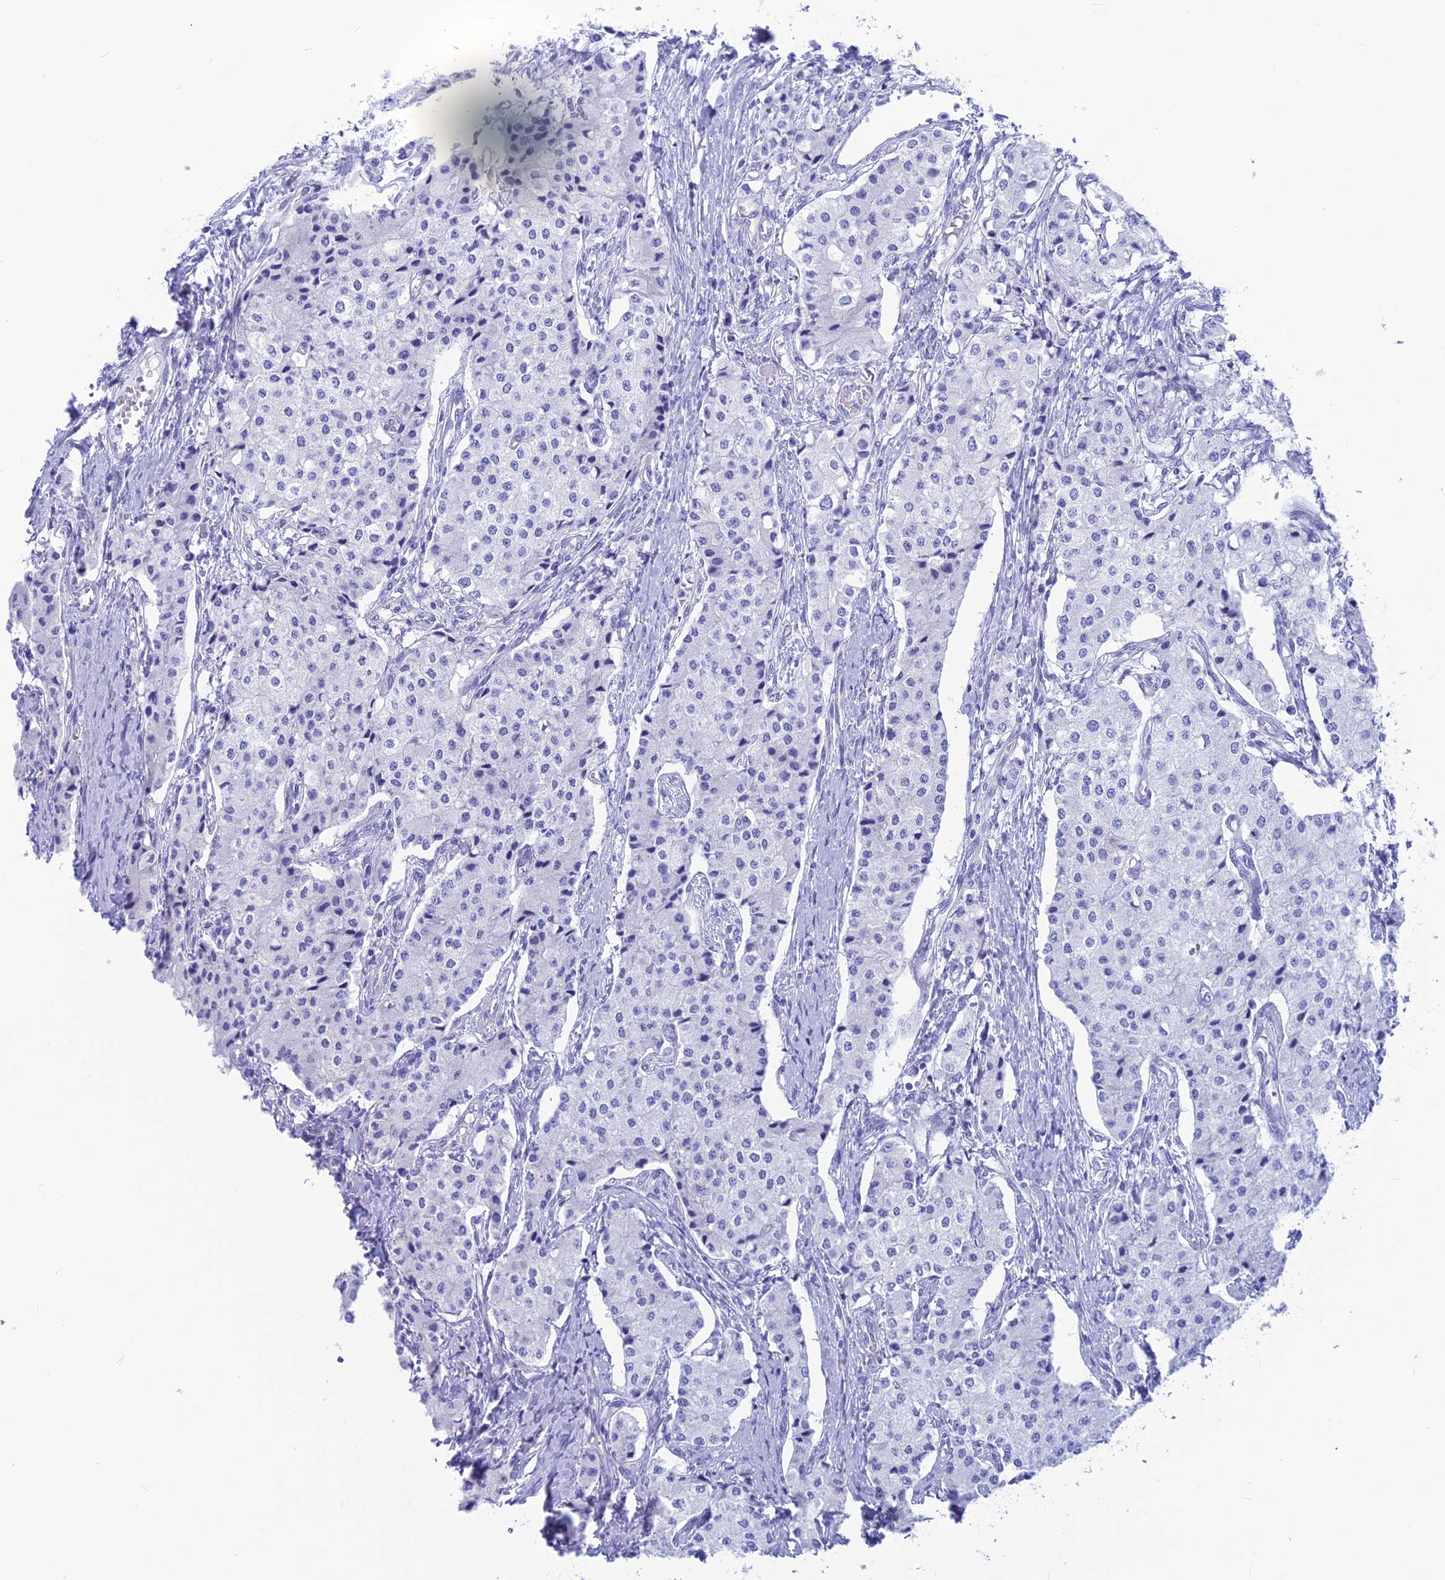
{"staining": {"intensity": "negative", "quantity": "none", "location": "none"}, "tissue": "carcinoid", "cell_type": "Tumor cells", "image_type": "cancer", "snomed": [{"axis": "morphology", "description": "Carcinoid, malignant, NOS"}, {"axis": "topography", "description": "Colon"}], "caption": "Image shows no protein positivity in tumor cells of malignant carcinoid tissue.", "gene": "GNGT2", "patient": {"sex": "female", "age": 52}}